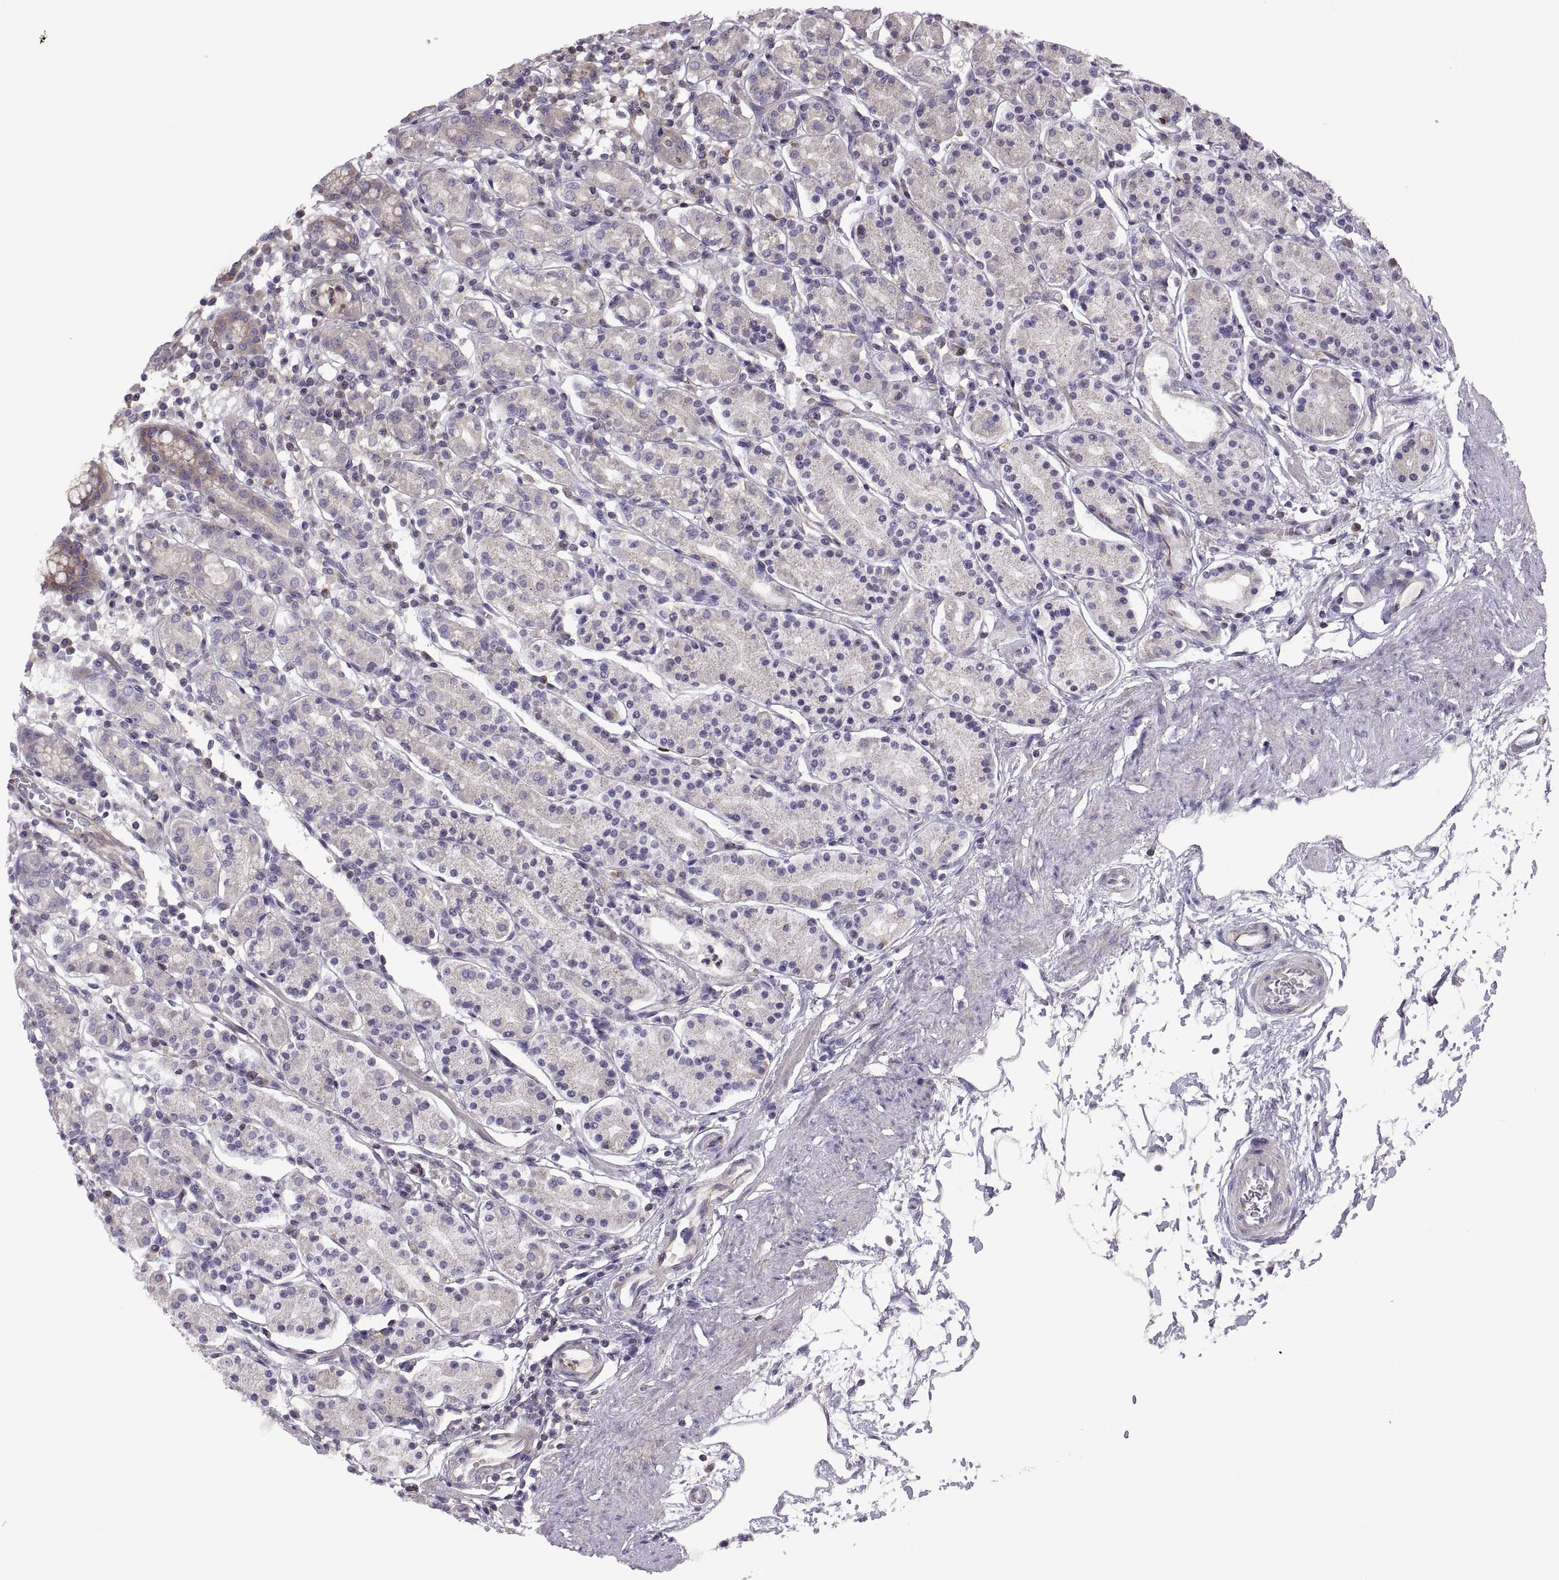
{"staining": {"intensity": "negative", "quantity": "none", "location": "none"}, "tissue": "stomach", "cell_type": "Glandular cells", "image_type": "normal", "snomed": [{"axis": "morphology", "description": "Normal tissue, NOS"}, {"axis": "topography", "description": "Stomach, upper"}, {"axis": "topography", "description": "Stomach"}], "caption": "Immunohistochemistry (IHC) photomicrograph of benign stomach: human stomach stained with DAB (3,3'-diaminobenzidine) demonstrates no significant protein staining in glandular cells. (Stains: DAB IHC with hematoxylin counter stain, Microscopy: brightfield microscopy at high magnification).", "gene": "SPATA32", "patient": {"sex": "male", "age": 62}}